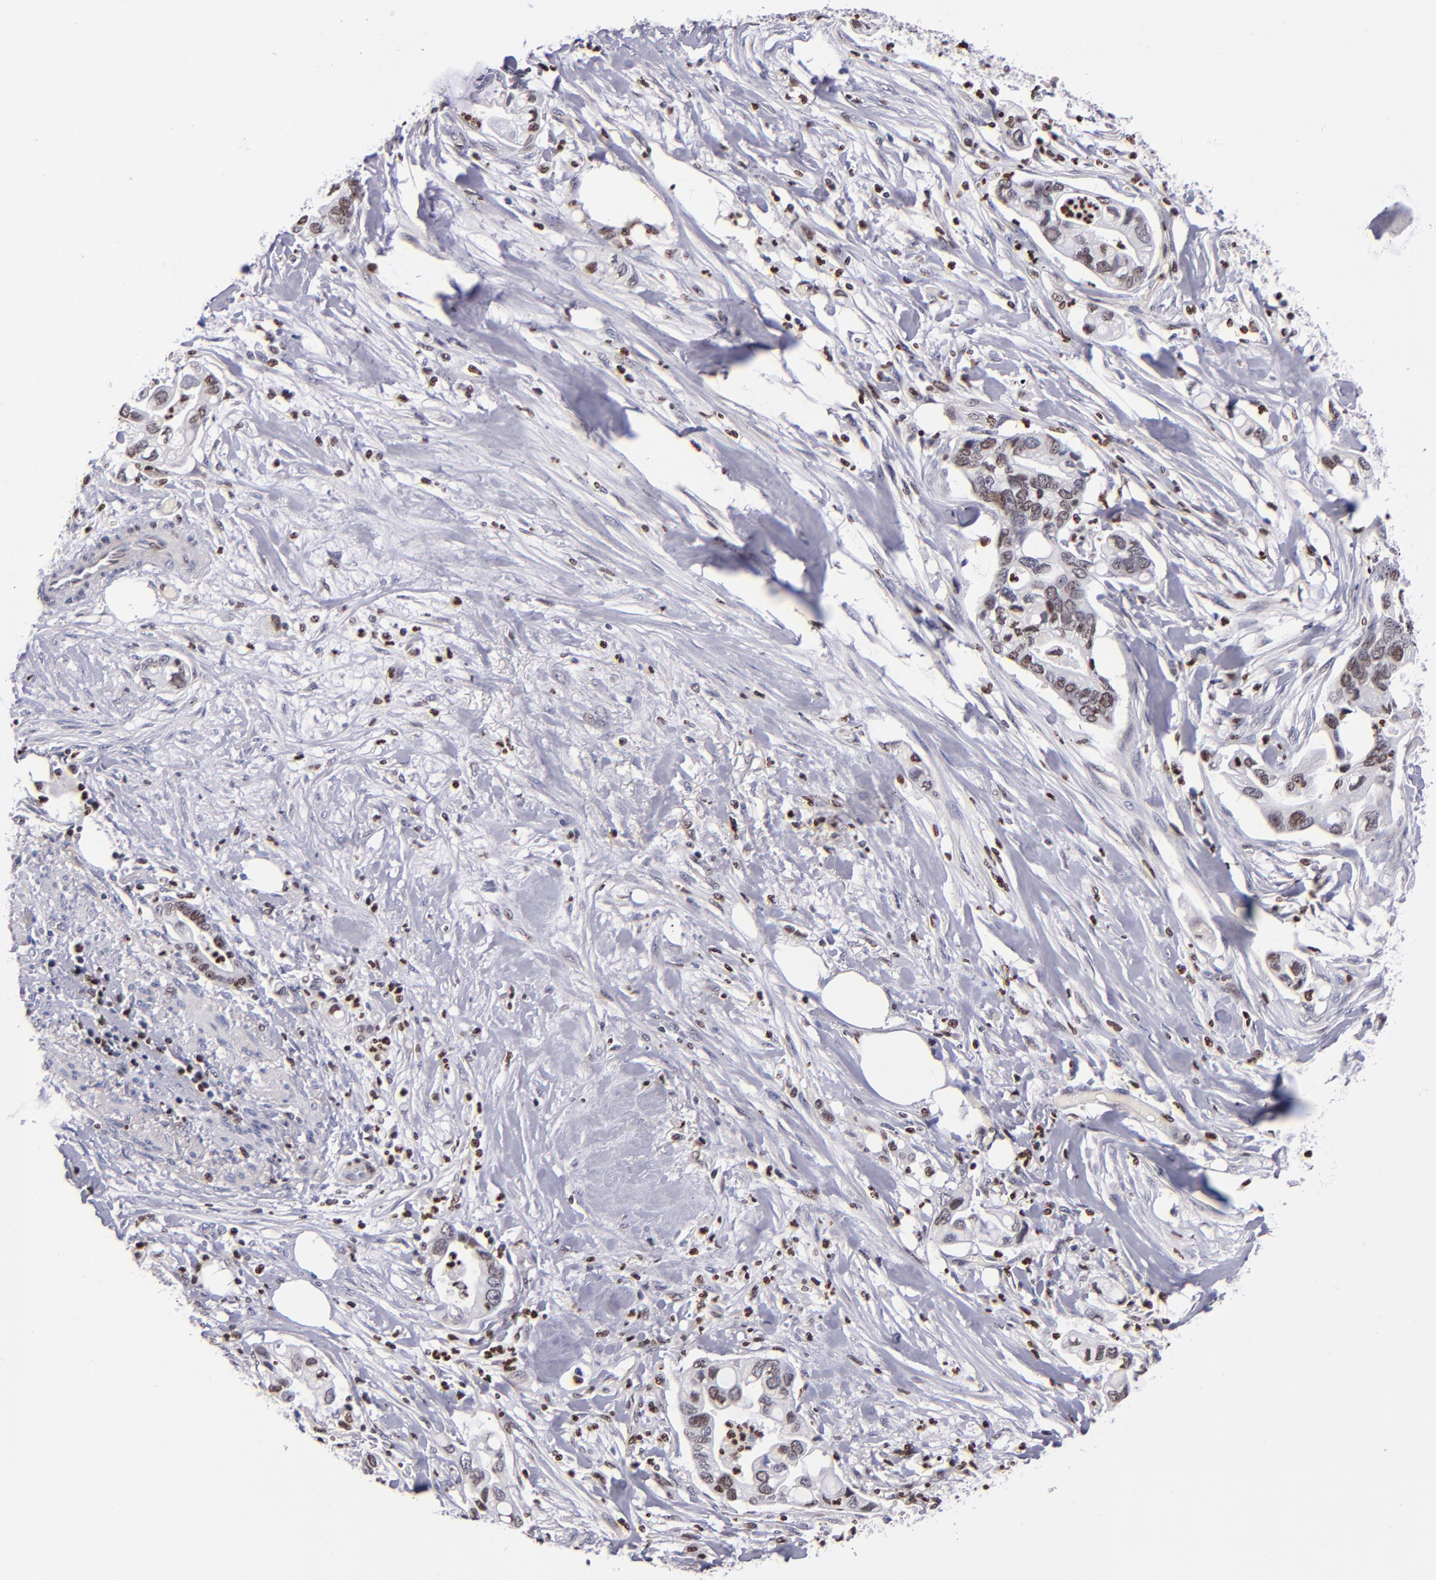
{"staining": {"intensity": "moderate", "quantity": "25%-75%", "location": "nuclear"}, "tissue": "pancreatic cancer", "cell_type": "Tumor cells", "image_type": "cancer", "snomed": [{"axis": "morphology", "description": "Adenocarcinoma, NOS"}, {"axis": "topography", "description": "Pancreas"}], "caption": "An immunohistochemistry (IHC) micrograph of neoplastic tissue is shown. Protein staining in brown shows moderate nuclear positivity in pancreatic adenocarcinoma within tumor cells.", "gene": "CDKL5", "patient": {"sex": "male", "age": 70}}